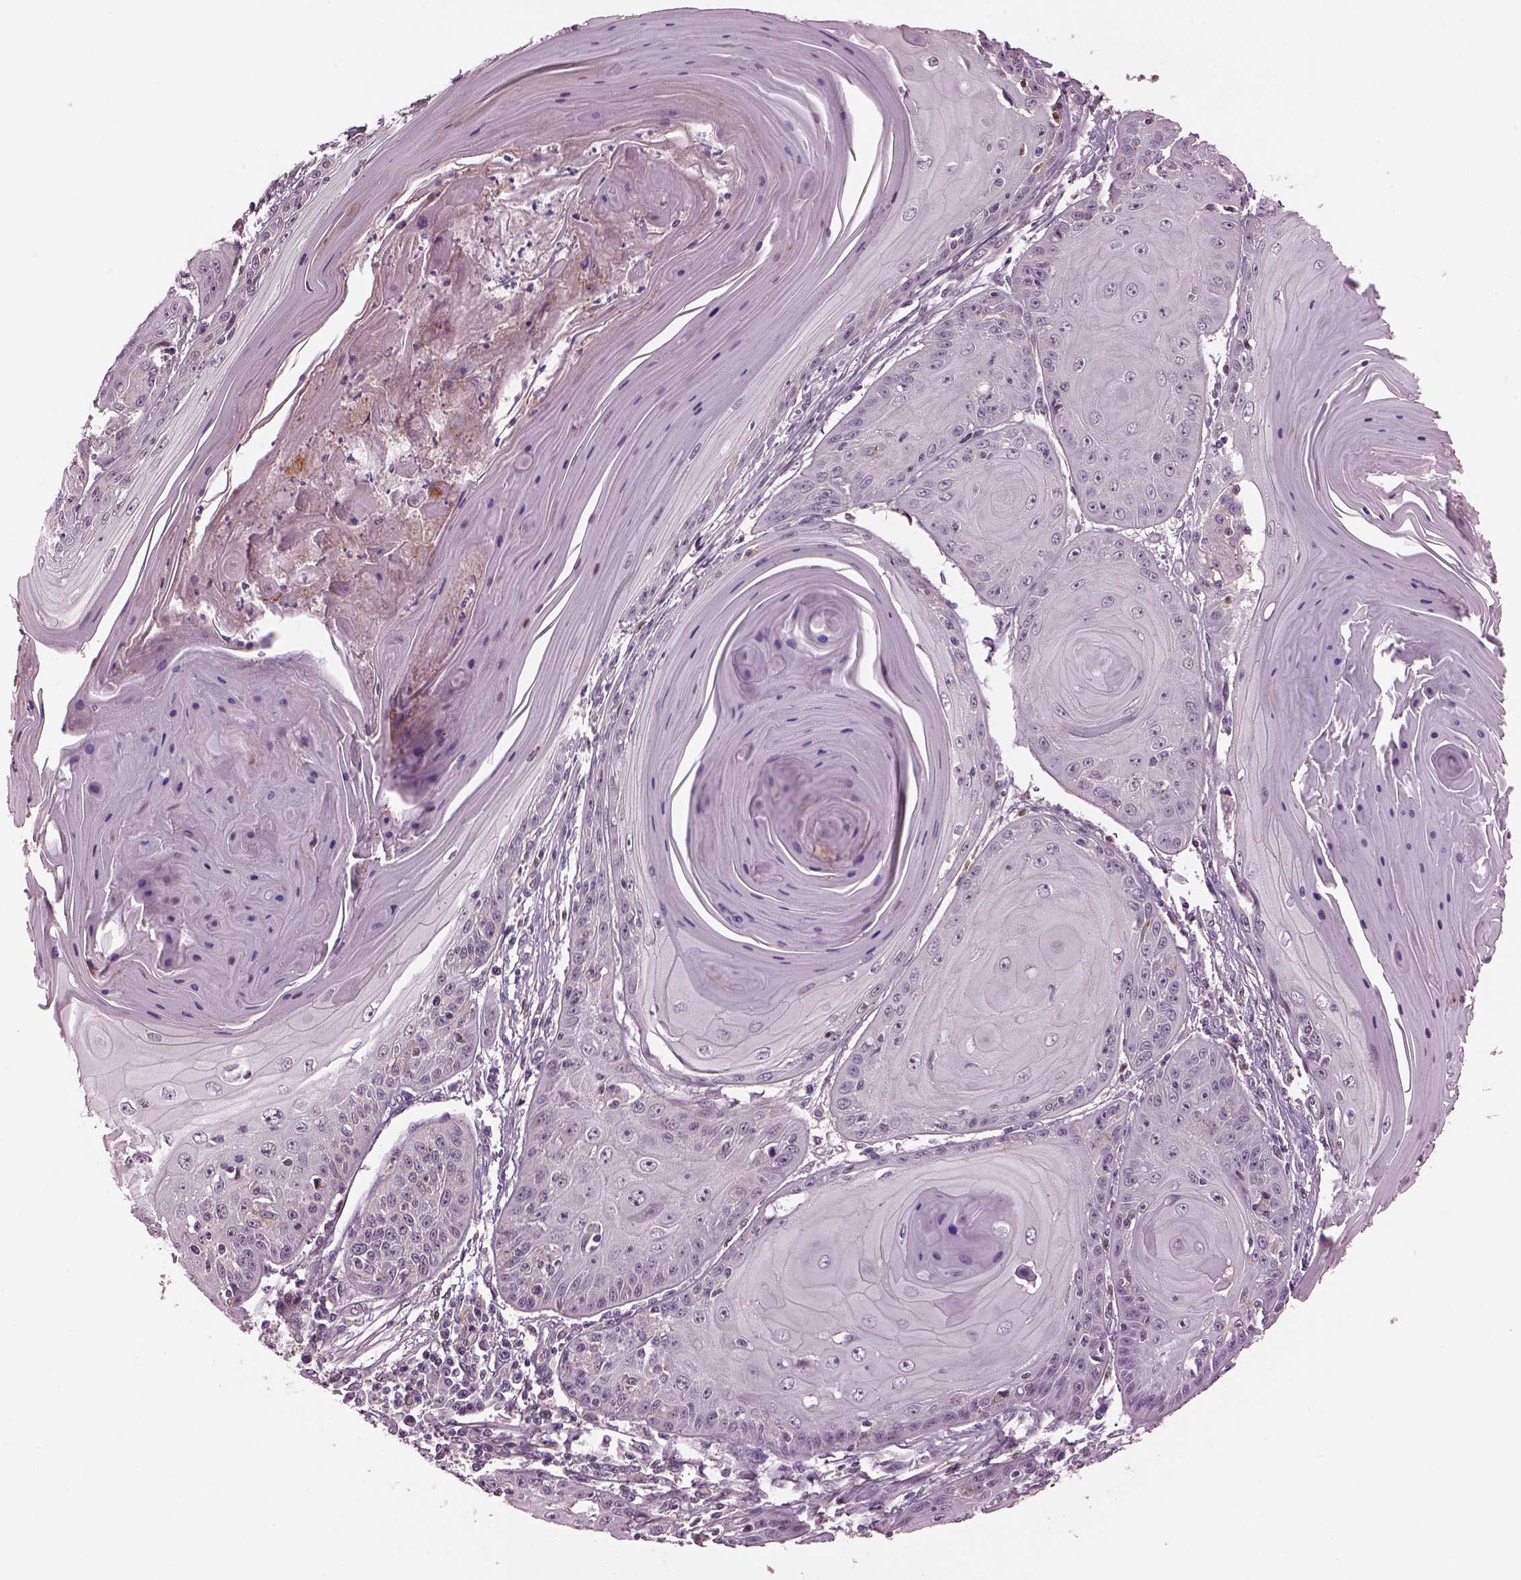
{"staining": {"intensity": "negative", "quantity": "none", "location": "none"}, "tissue": "skin cancer", "cell_type": "Tumor cells", "image_type": "cancer", "snomed": [{"axis": "morphology", "description": "Squamous cell carcinoma, NOS"}, {"axis": "topography", "description": "Skin"}, {"axis": "topography", "description": "Vulva"}], "caption": "High power microscopy photomicrograph of an immunohistochemistry photomicrograph of skin squamous cell carcinoma, revealing no significant positivity in tumor cells. (DAB immunohistochemistry with hematoxylin counter stain).", "gene": "SRI", "patient": {"sex": "female", "age": 85}}